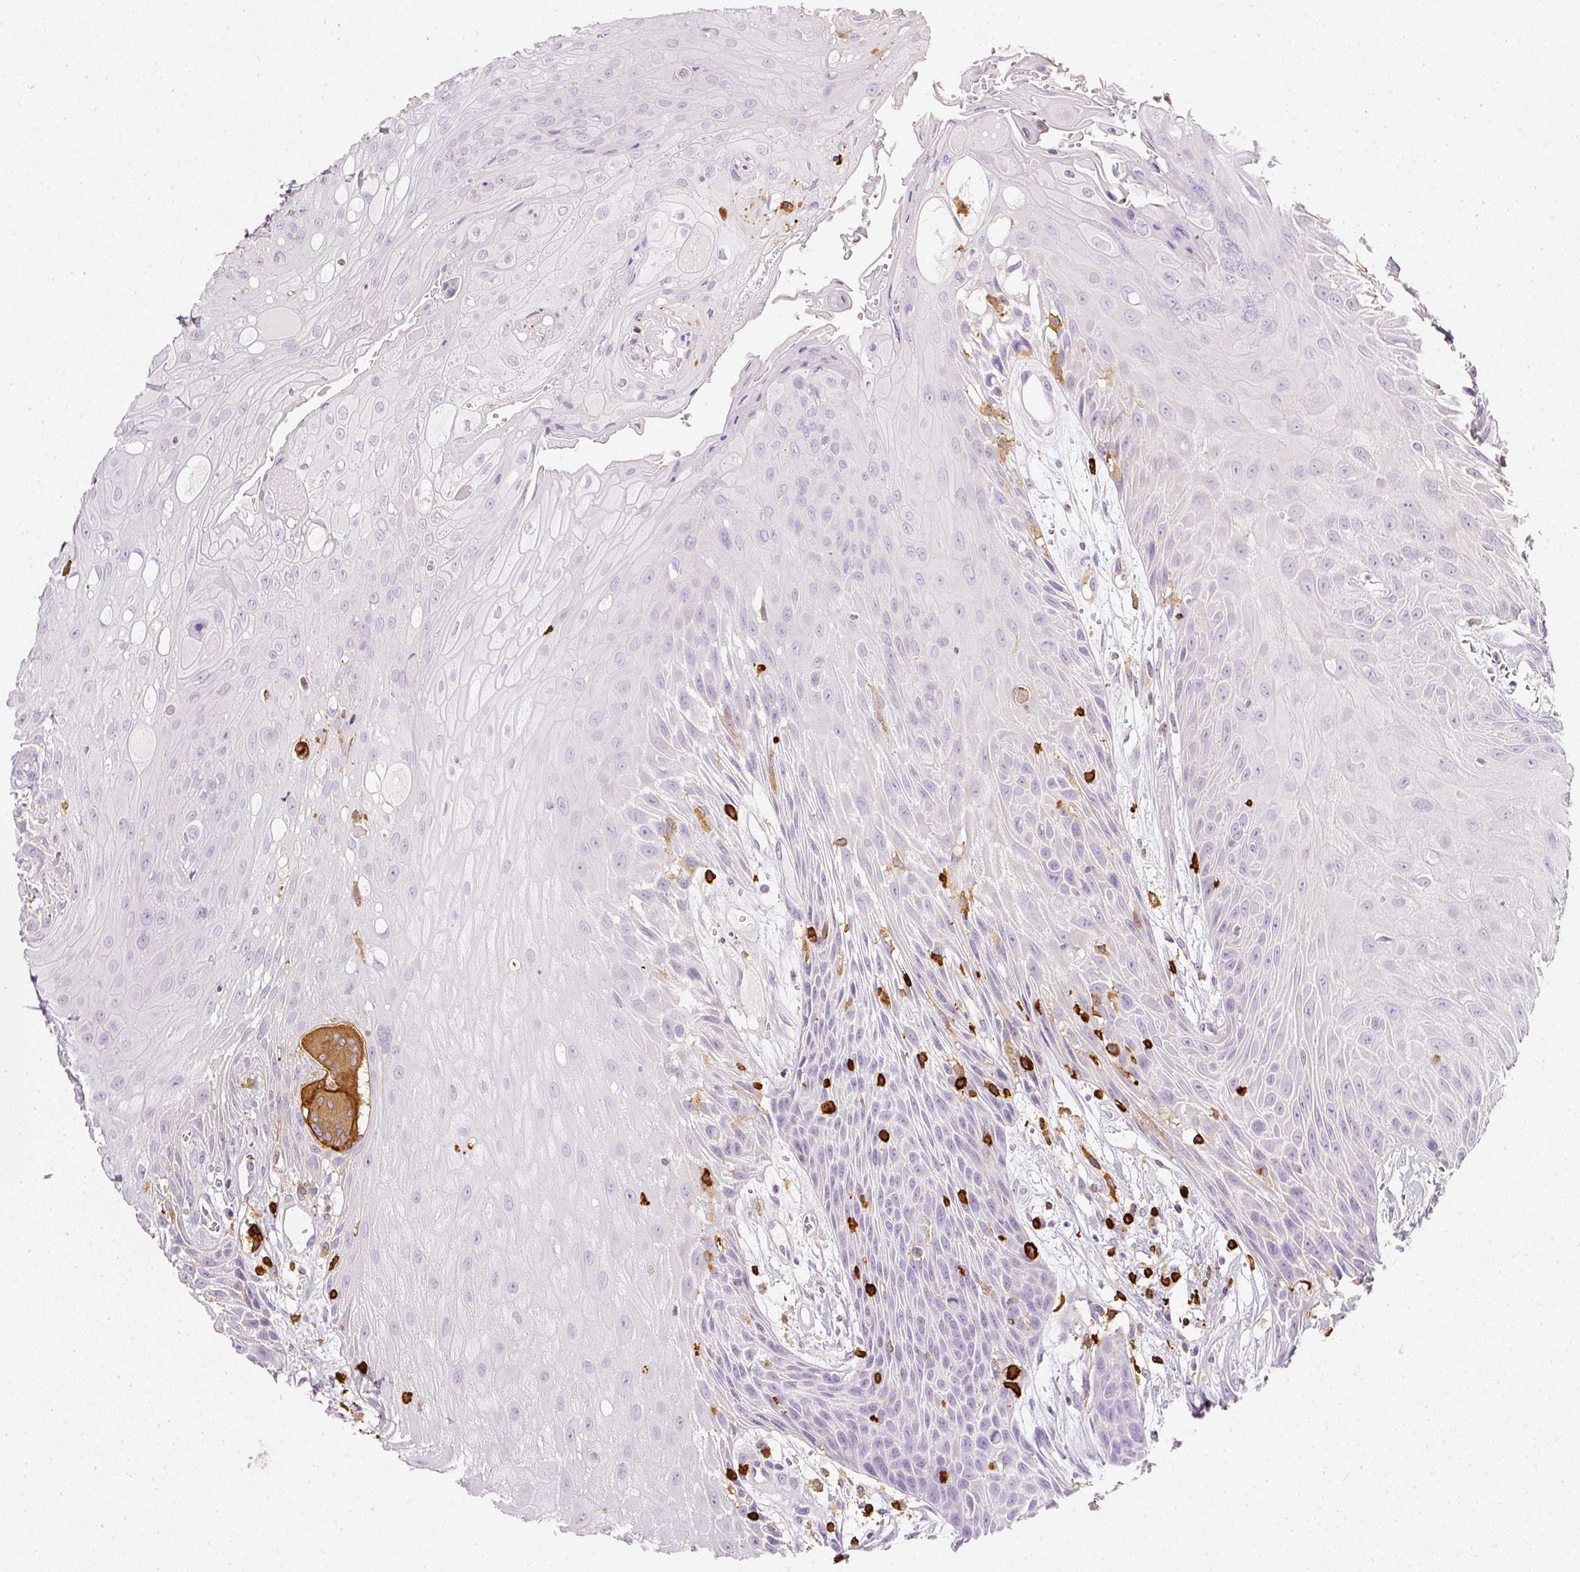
{"staining": {"intensity": "negative", "quantity": "none", "location": "none"}, "tissue": "head and neck cancer", "cell_type": "Tumor cells", "image_type": "cancer", "snomed": [{"axis": "morphology", "description": "Squamous cell carcinoma, NOS"}, {"axis": "topography", "description": "Head-Neck"}], "caption": "Tumor cells show no significant positivity in head and neck cancer.", "gene": "EVL", "patient": {"sex": "female", "age": 73}}